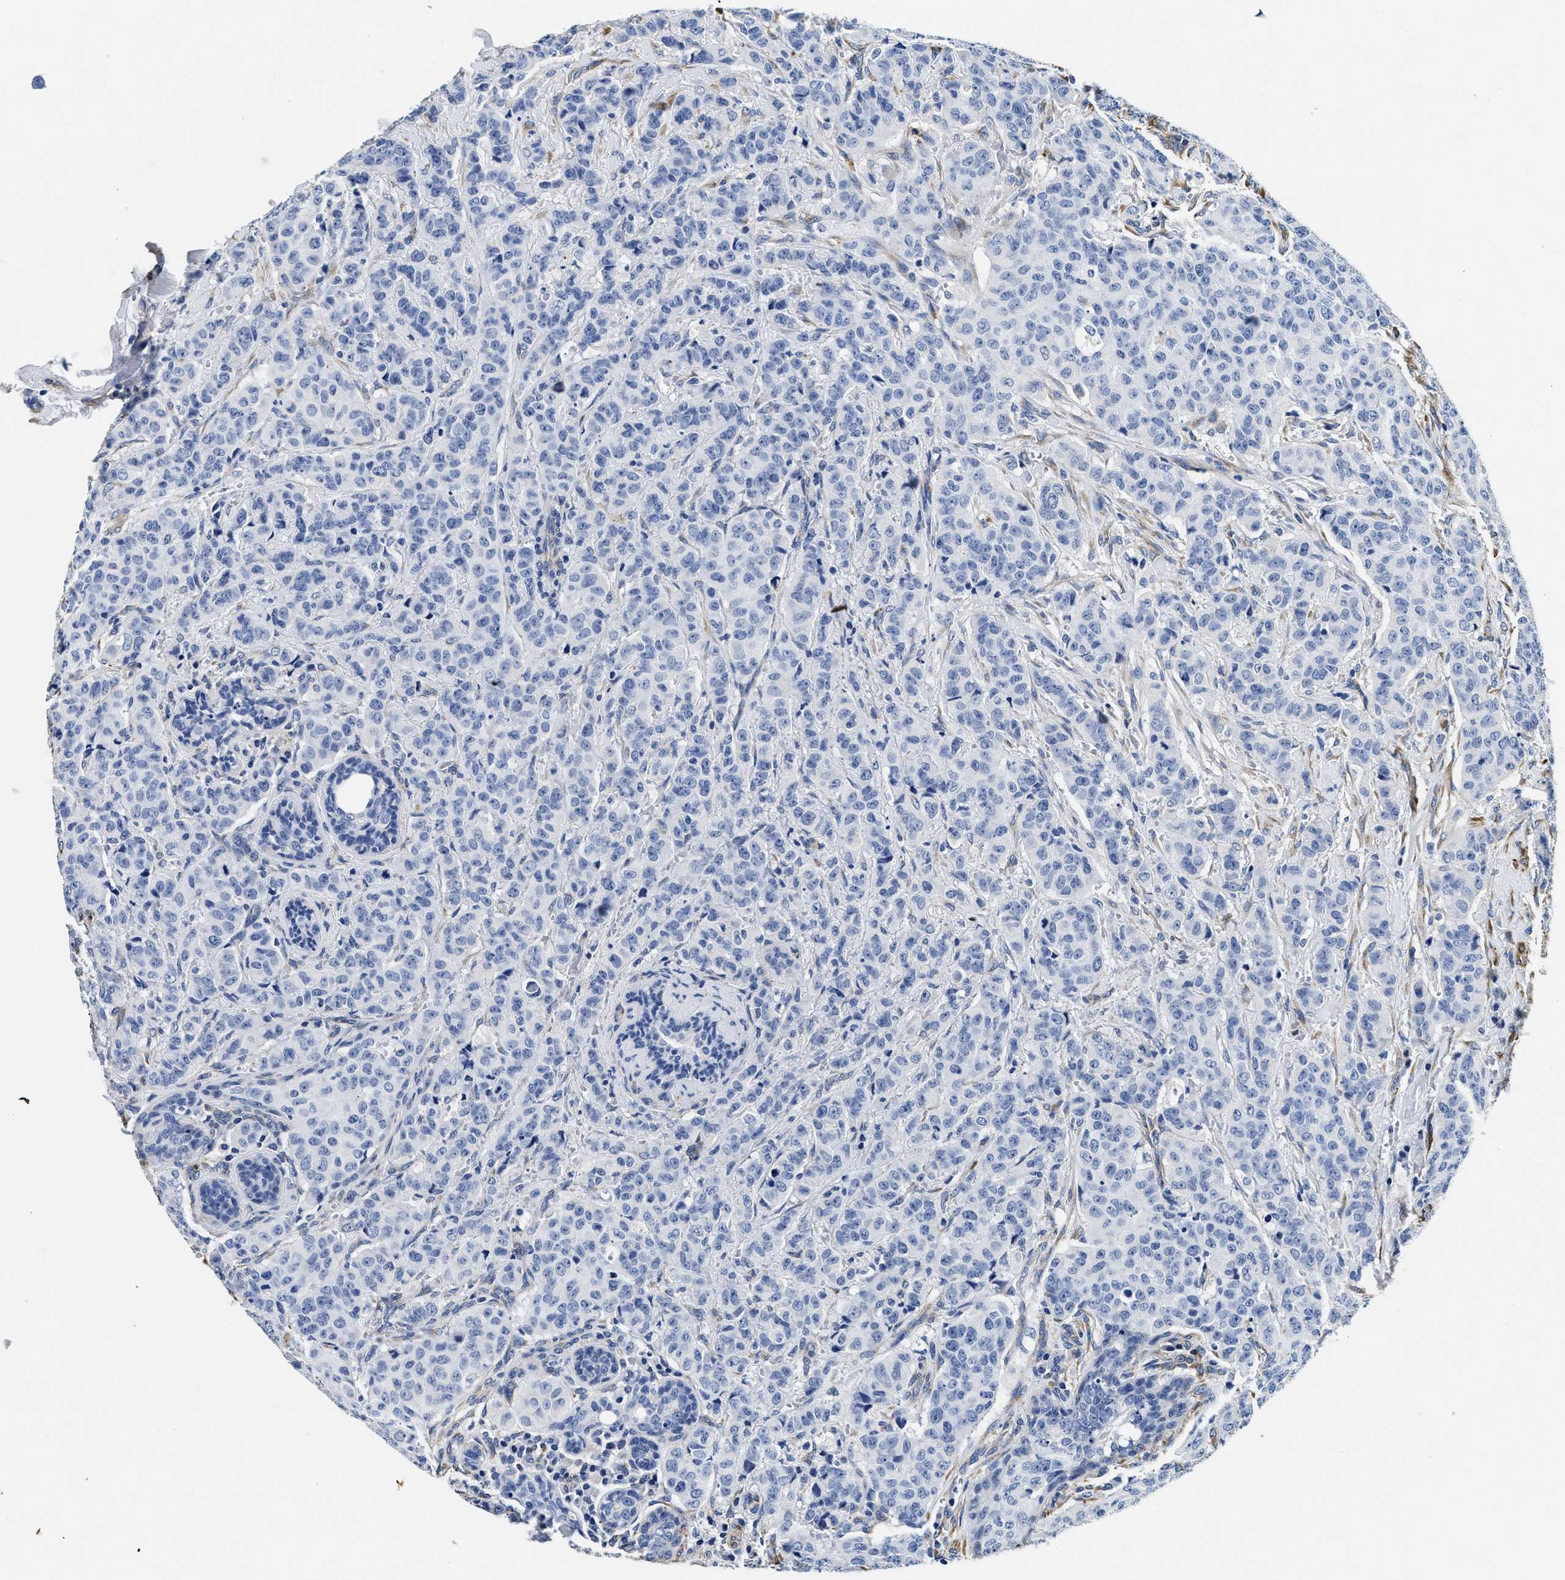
{"staining": {"intensity": "negative", "quantity": "none", "location": "none"}, "tissue": "breast cancer", "cell_type": "Tumor cells", "image_type": "cancer", "snomed": [{"axis": "morphology", "description": "Normal tissue, NOS"}, {"axis": "morphology", "description": "Duct carcinoma"}, {"axis": "topography", "description": "Breast"}], "caption": "High power microscopy histopathology image of an IHC histopathology image of breast cancer (infiltrating ductal carcinoma), revealing no significant expression in tumor cells.", "gene": "LAMA3", "patient": {"sex": "female", "age": 40}}